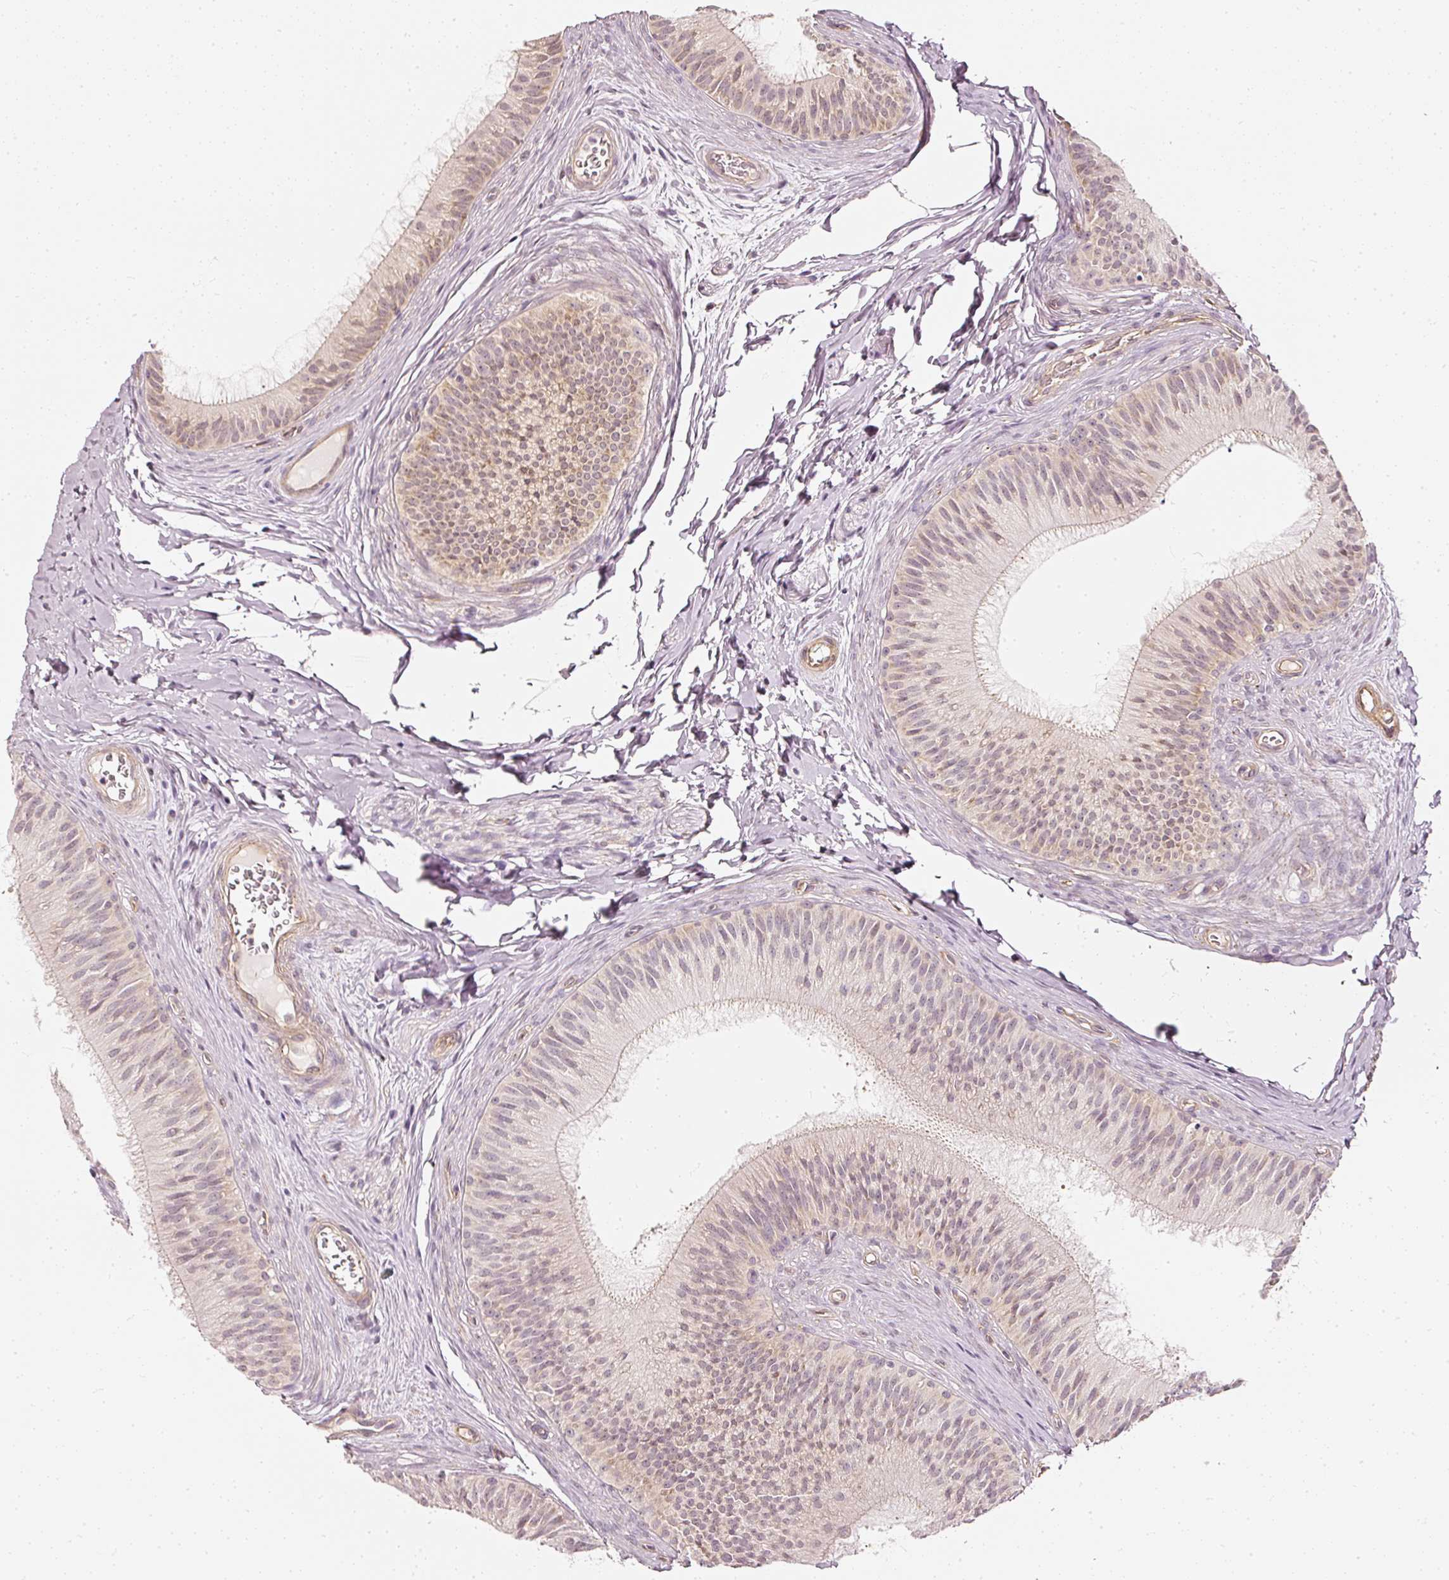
{"staining": {"intensity": "moderate", "quantity": "<25%", "location": "cytoplasmic/membranous"}, "tissue": "epididymis", "cell_type": "Glandular cells", "image_type": "normal", "snomed": [{"axis": "morphology", "description": "Normal tissue, NOS"}, {"axis": "topography", "description": "Epididymis"}], "caption": "The immunohistochemical stain labels moderate cytoplasmic/membranous staining in glandular cells of unremarkable epididymis. (brown staining indicates protein expression, while blue staining denotes nuclei).", "gene": "DRD2", "patient": {"sex": "male", "age": 24}}